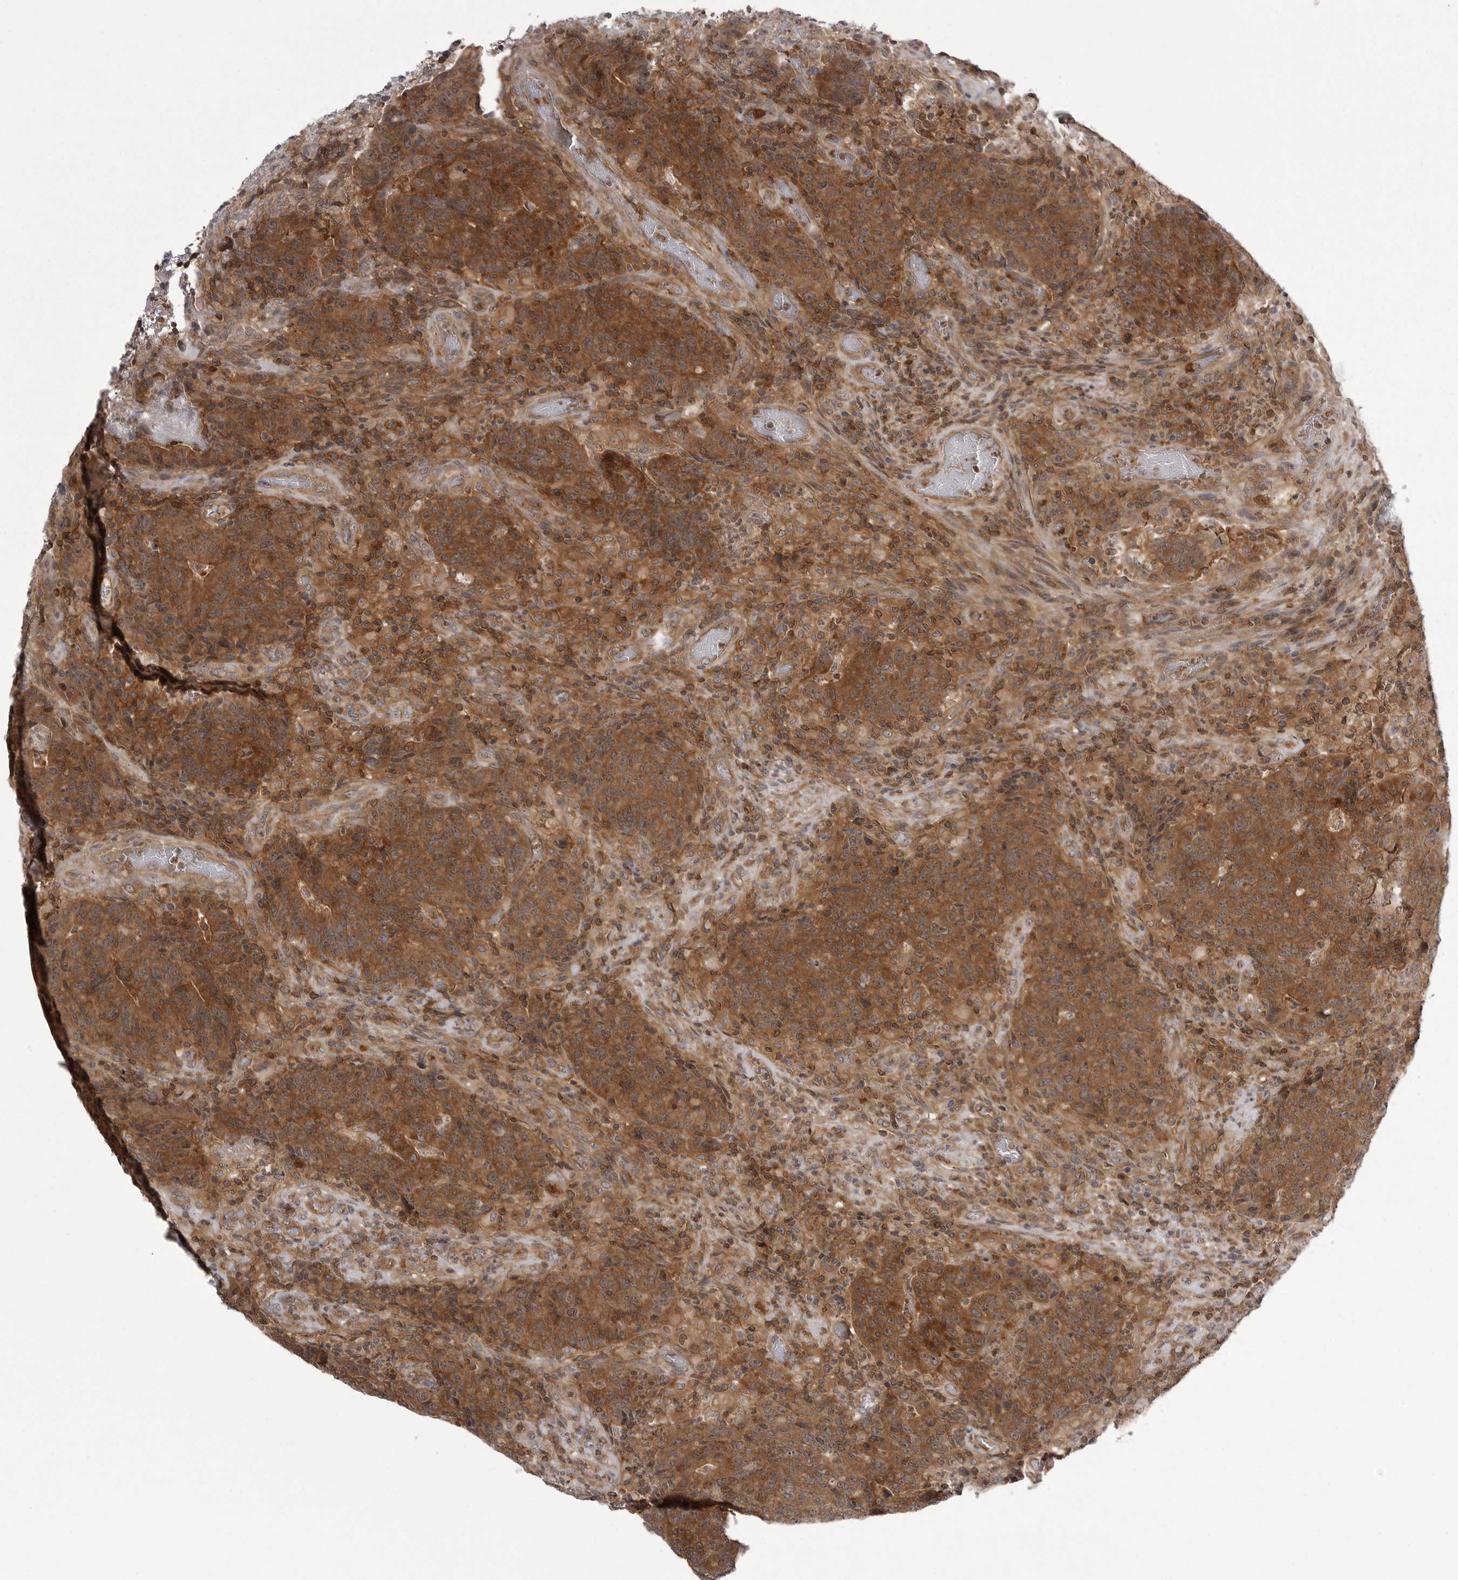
{"staining": {"intensity": "strong", "quantity": ">75%", "location": "cytoplasmic/membranous"}, "tissue": "colorectal cancer", "cell_type": "Tumor cells", "image_type": "cancer", "snomed": [{"axis": "morphology", "description": "Adenocarcinoma, NOS"}, {"axis": "topography", "description": "Colon"}], "caption": "IHC micrograph of neoplastic tissue: human colorectal cancer stained using IHC displays high levels of strong protein expression localized specifically in the cytoplasmic/membranous of tumor cells, appearing as a cytoplasmic/membranous brown color.", "gene": "STK24", "patient": {"sex": "female", "age": 75}}